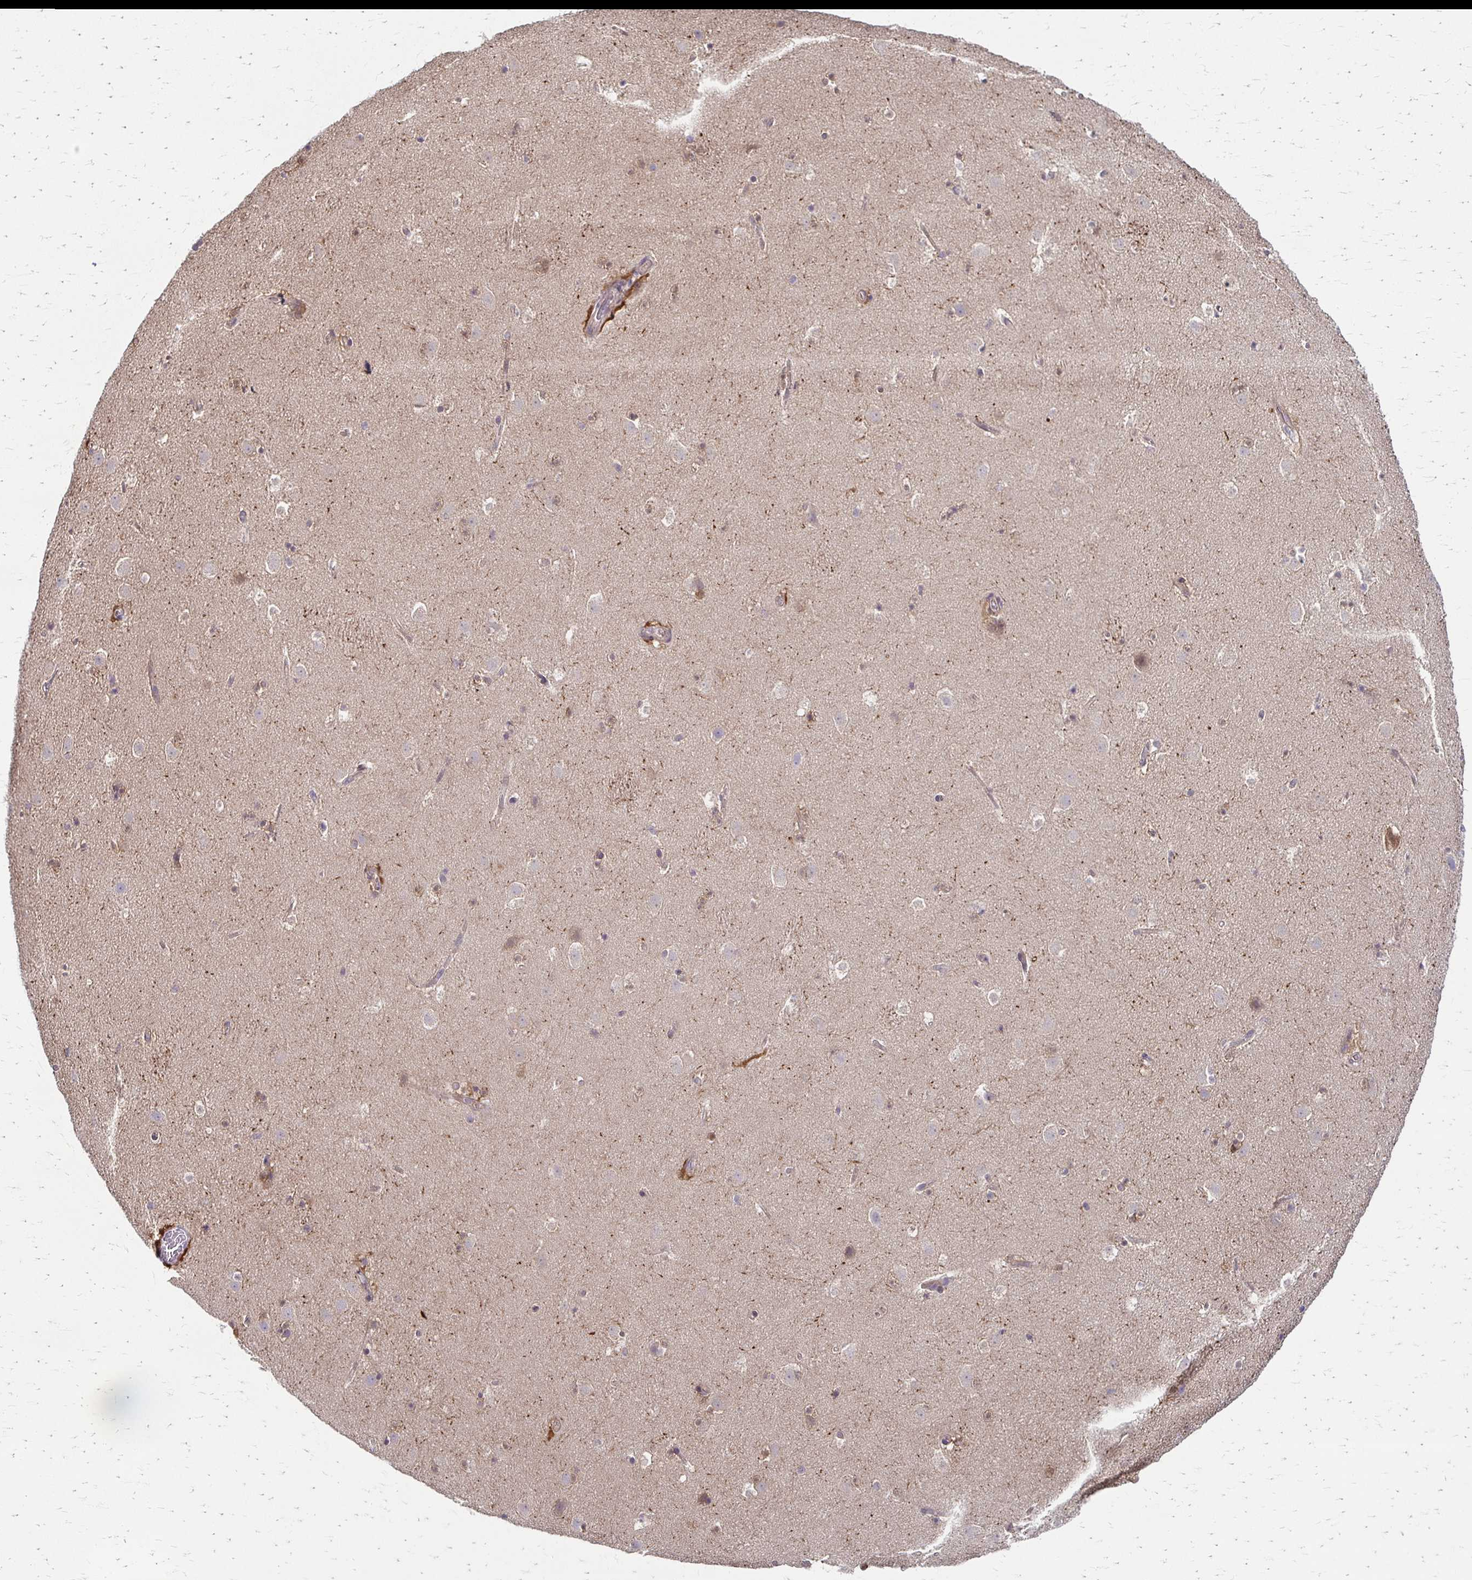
{"staining": {"intensity": "negative", "quantity": "none", "location": "none"}, "tissue": "caudate", "cell_type": "Glial cells", "image_type": "normal", "snomed": [{"axis": "morphology", "description": "Normal tissue, NOS"}, {"axis": "topography", "description": "Lateral ventricle wall"}], "caption": "This is a micrograph of IHC staining of normal caudate, which shows no expression in glial cells. The staining is performed using DAB (3,3'-diaminobenzidine) brown chromogen with nuclei counter-stained in using hematoxylin.", "gene": "CFL2", "patient": {"sex": "male", "age": 37}}